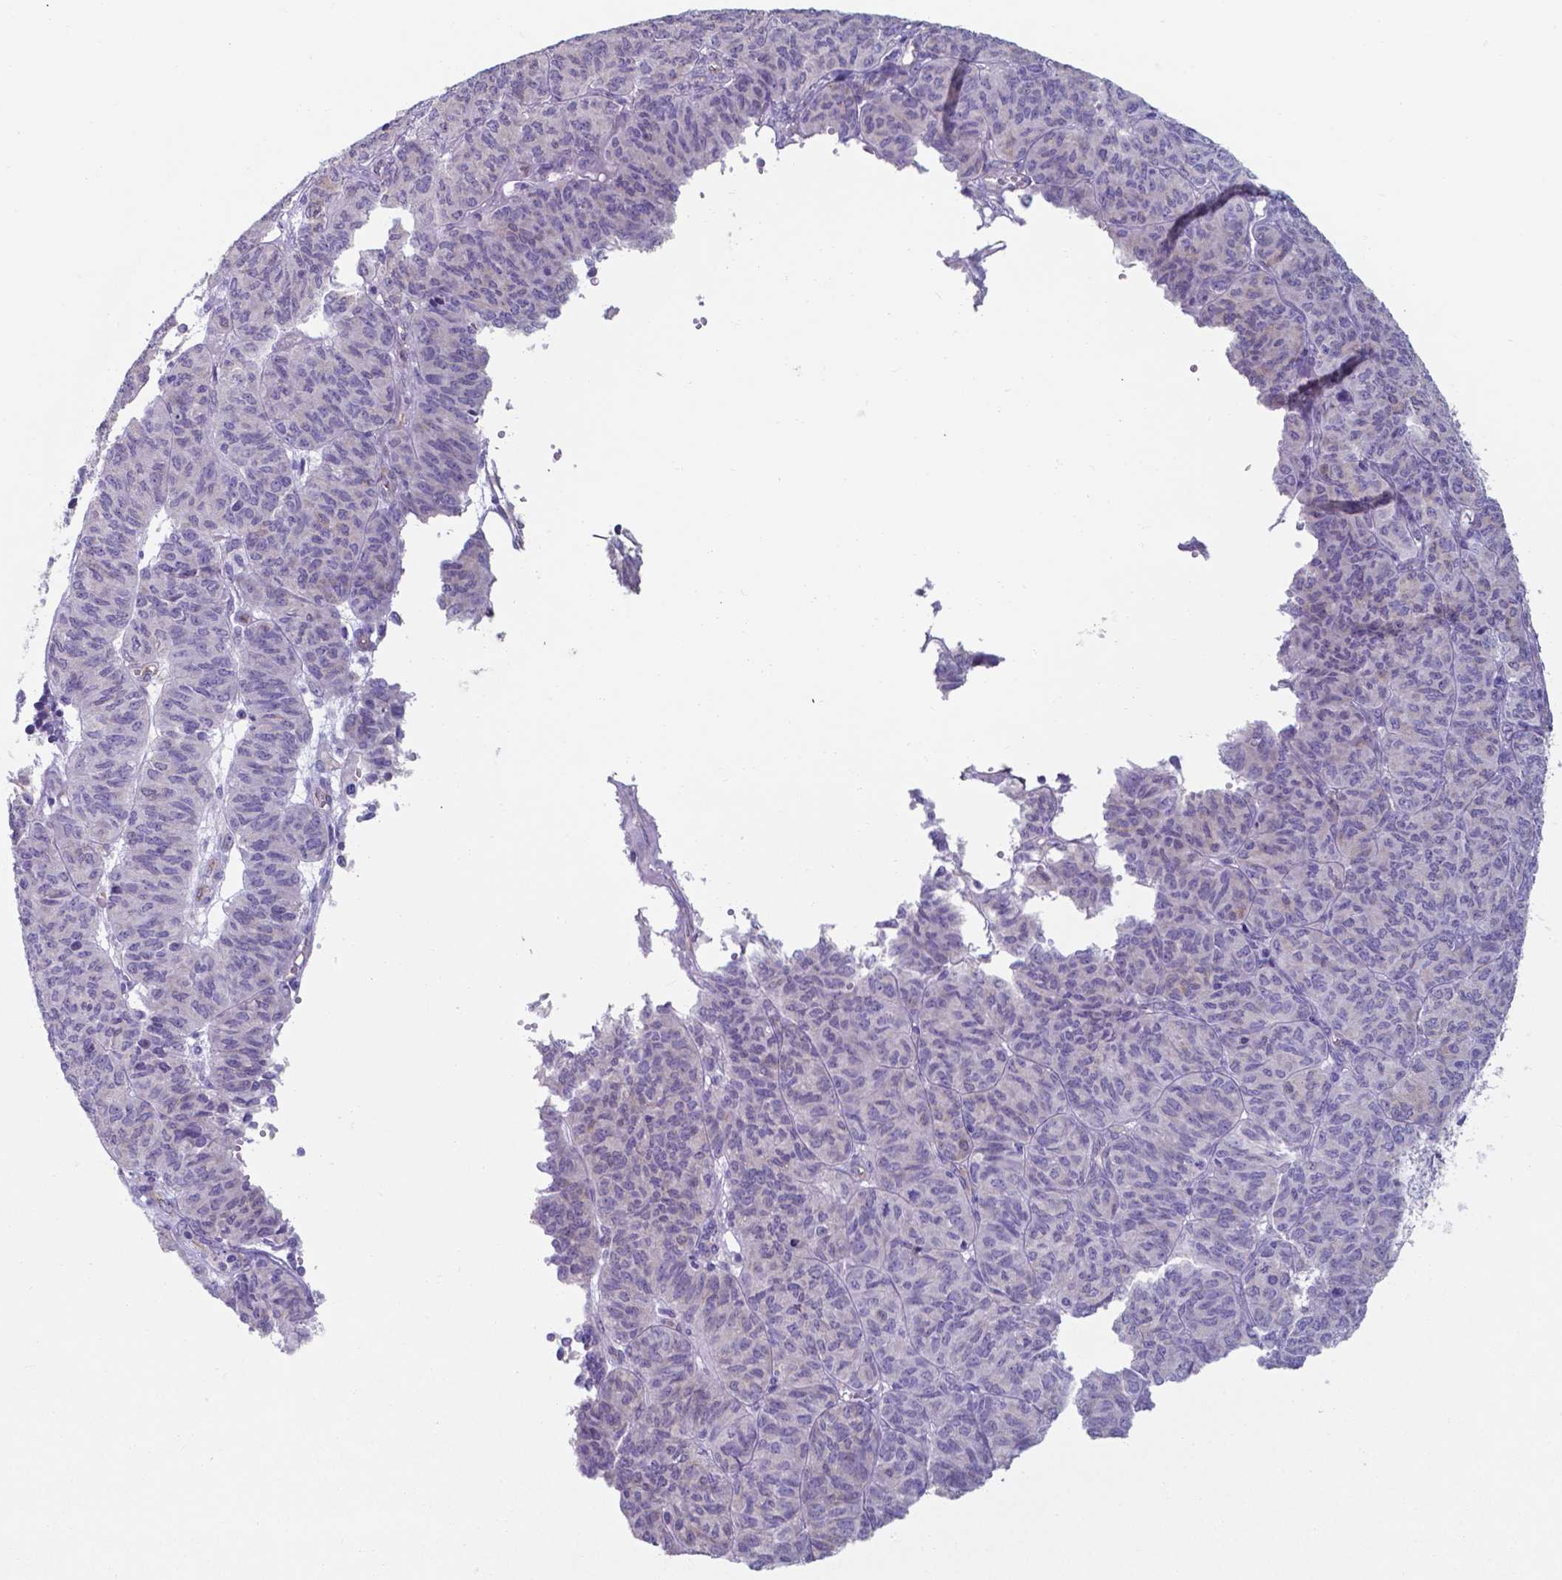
{"staining": {"intensity": "negative", "quantity": "none", "location": "none"}, "tissue": "ovarian cancer", "cell_type": "Tumor cells", "image_type": "cancer", "snomed": [{"axis": "morphology", "description": "Carcinoma, endometroid"}, {"axis": "topography", "description": "Ovary"}], "caption": "A high-resolution micrograph shows IHC staining of endometroid carcinoma (ovarian), which demonstrates no significant staining in tumor cells. (DAB (3,3'-diaminobenzidine) immunohistochemistry (IHC) visualized using brightfield microscopy, high magnification).", "gene": "UBE2J1", "patient": {"sex": "female", "age": 80}}